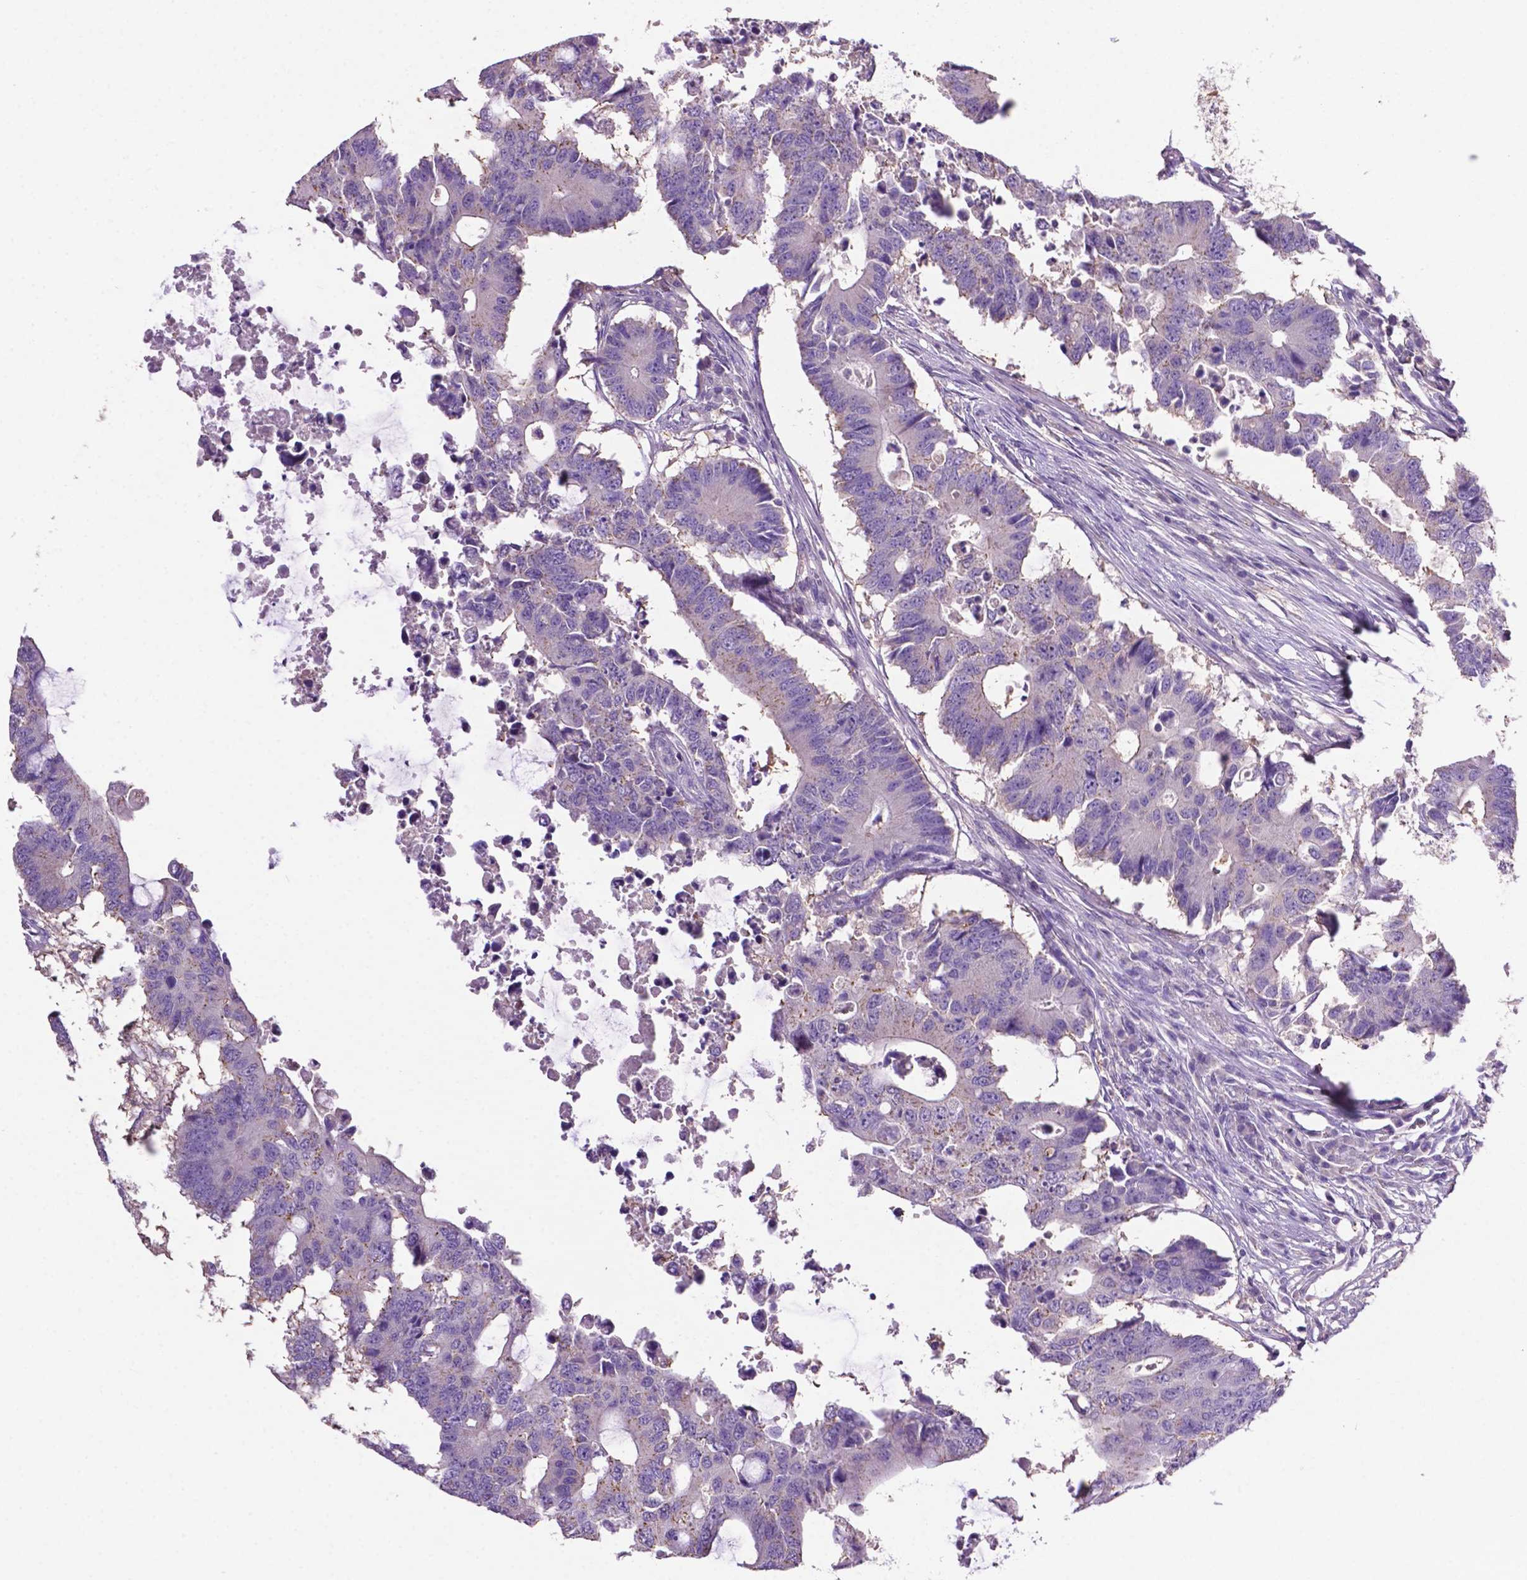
{"staining": {"intensity": "weak", "quantity": "<25%", "location": "cytoplasmic/membranous"}, "tissue": "colorectal cancer", "cell_type": "Tumor cells", "image_type": "cancer", "snomed": [{"axis": "morphology", "description": "Adenocarcinoma, NOS"}, {"axis": "topography", "description": "Colon"}], "caption": "A micrograph of human adenocarcinoma (colorectal) is negative for staining in tumor cells. Brightfield microscopy of IHC stained with DAB (brown) and hematoxylin (blue), captured at high magnification.", "gene": "PRPS2", "patient": {"sex": "male", "age": 71}}